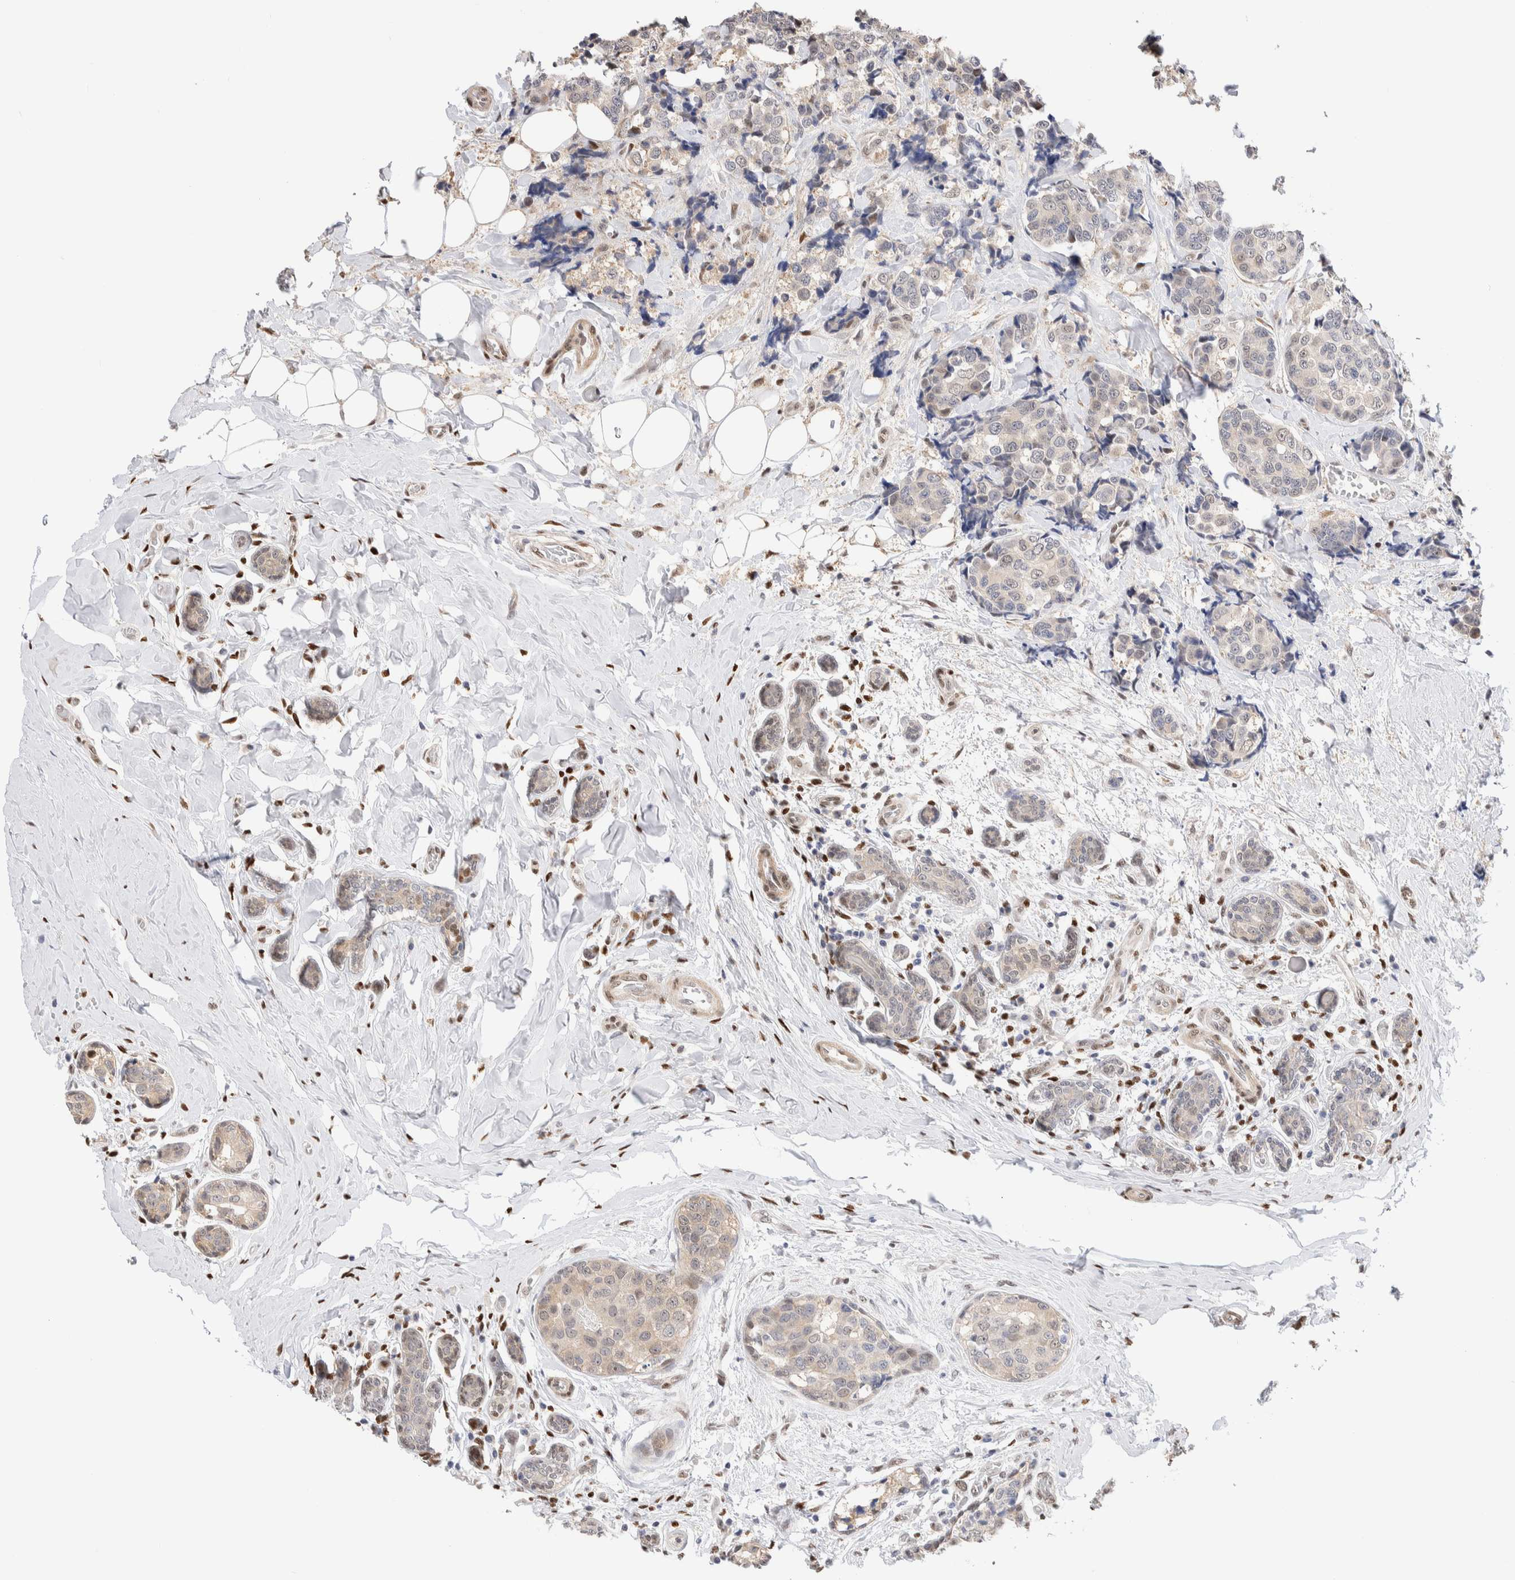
{"staining": {"intensity": "negative", "quantity": "none", "location": "none"}, "tissue": "breast cancer", "cell_type": "Tumor cells", "image_type": "cancer", "snomed": [{"axis": "morphology", "description": "Normal tissue, NOS"}, {"axis": "morphology", "description": "Duct carcinoma"}, {"axis": "topography", "description": "Breast"}], "caption": "DAB (3,3'-diaminobenzidine) immunohistochemical staining of infiltrating ductal carcinoma (breast) shows no significant positivity in tumor cells.", "gene": "NSMAF", "patient": {"sex": "female", "age": 43}}